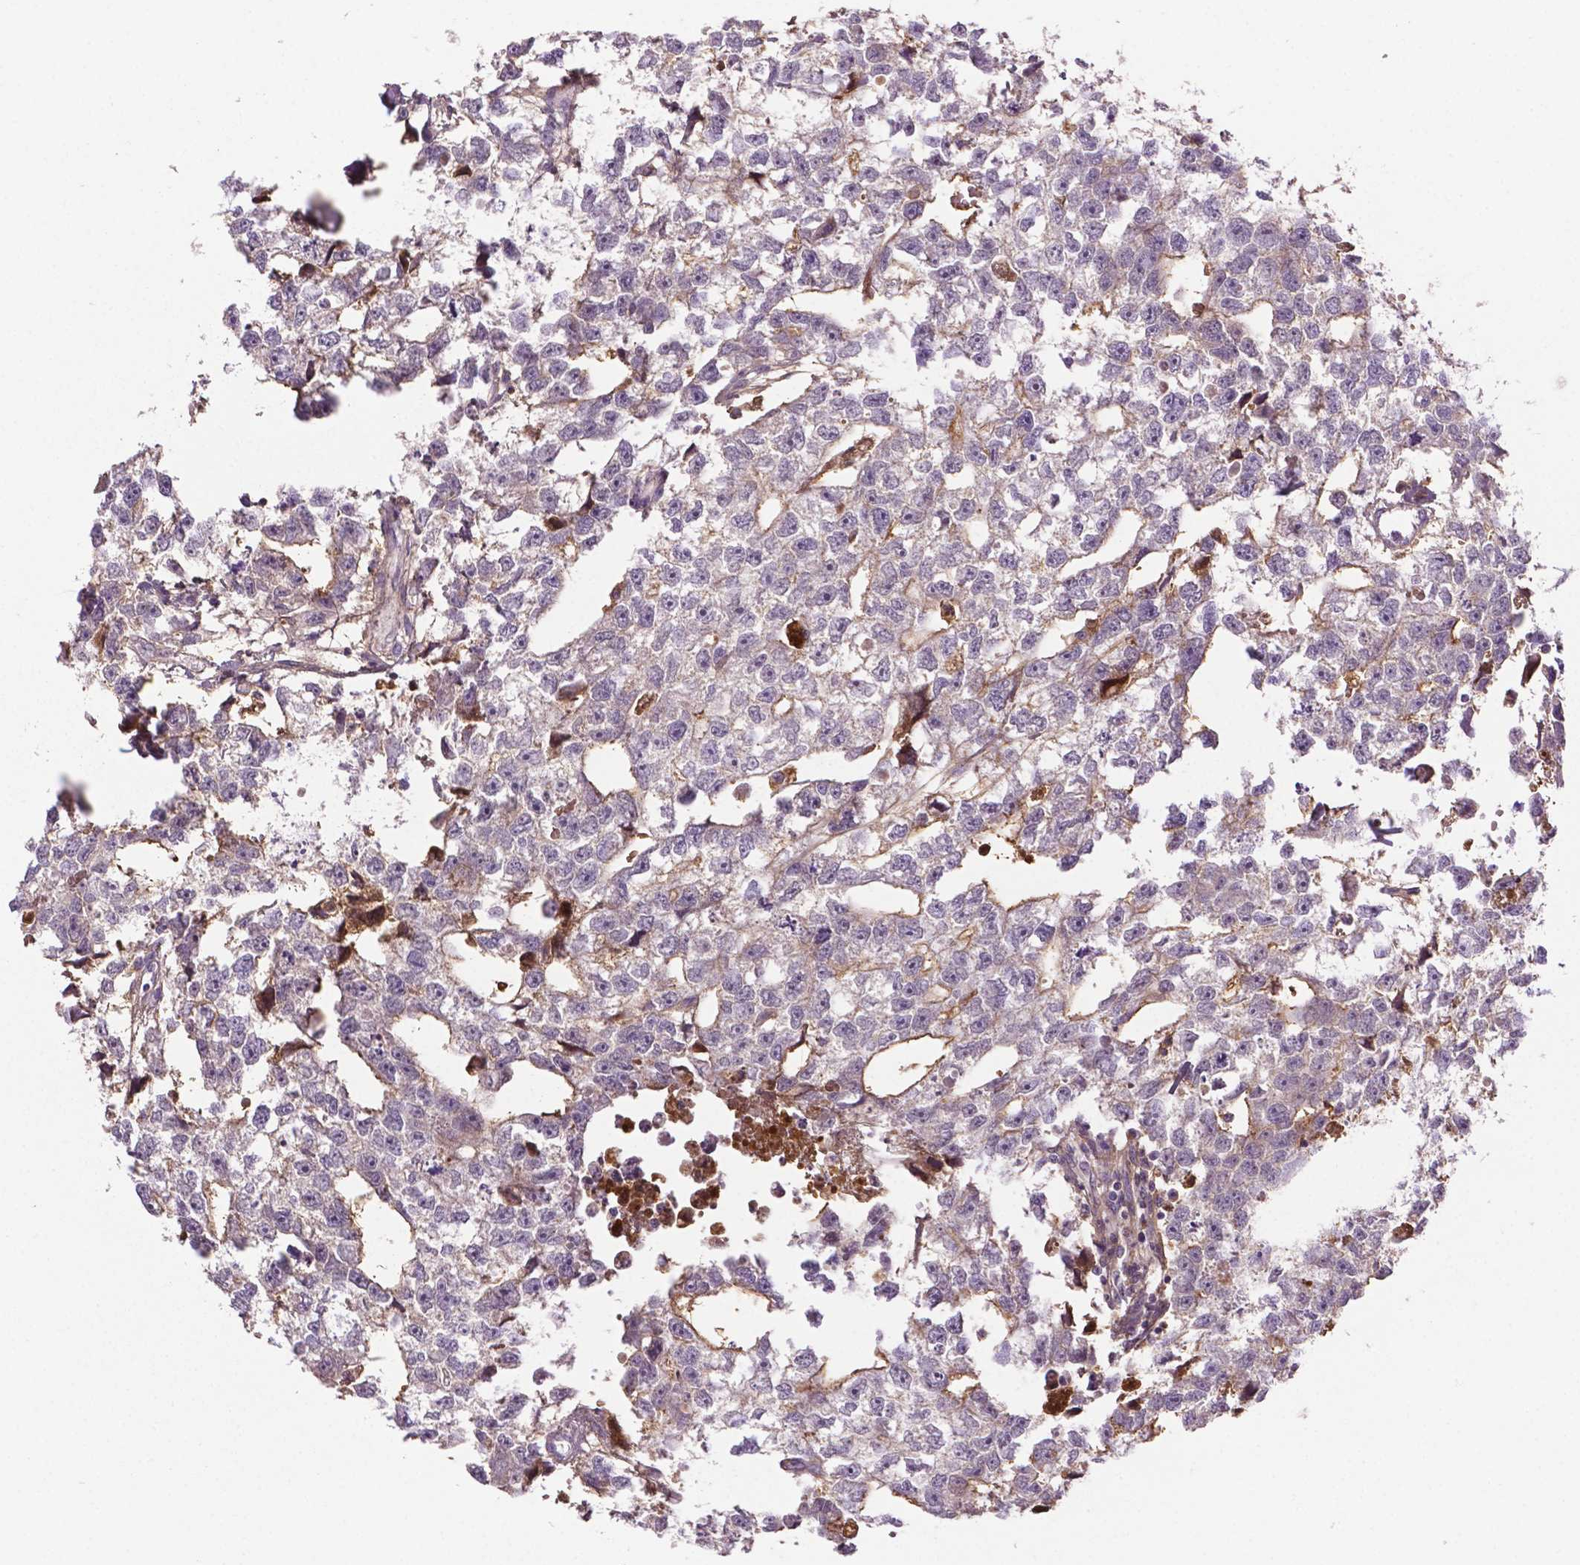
{"staining": {"intensity": "negative", "quantity": "none", "location": "none"}, "tissue": "testis cancer", "cell_type": "Tumor cells", "image_type": "cancer", "snomed": [{"axis": "morphology", "description": "Carcinoma, Embryonal, NOS"}, {"axis": "morphology", "description": "Teratoma, malignant, NOS"}, {"axis": "topography", "description": "Testis"}], "caption": "High power microscopy micrograph of an IHC micrograph of teratoma (malignant) (testis), revealing no significant expression in tumor cells.", "gene": "FBLN1", "patient": {"sex": "male", "age": 44}}